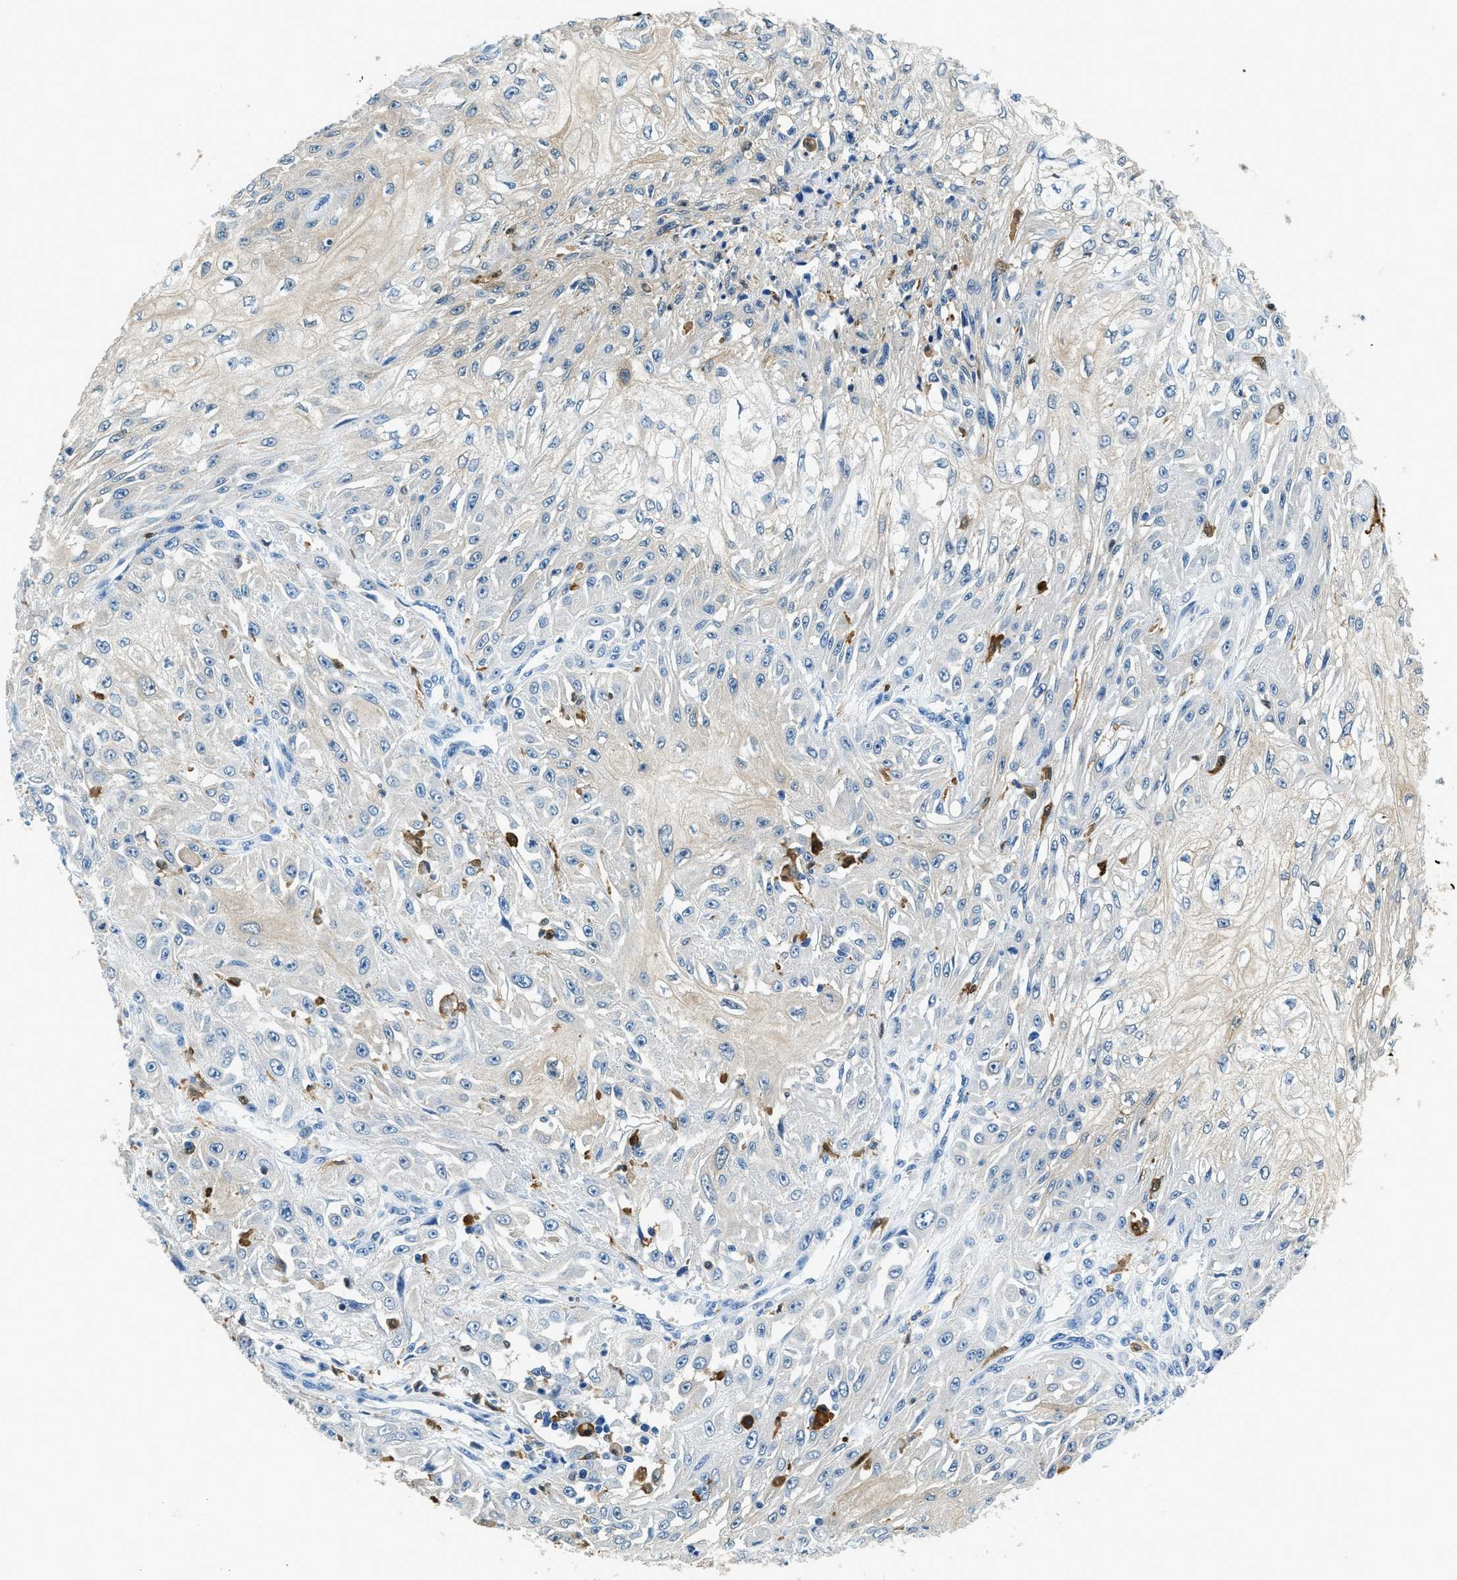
{"staining": {"intensity": "negative", "quantity": "none", "location": "none"}, "tissue": "skin cancer", "cell_type": "Tumor cells", "image_type": "cancer", "snomed": [{"axis": "morphology", "description": "Squamous cell carcinoma, NOS"}, {"axis": "morphology", "description": "Squamous cell carcinoma, metastatic, NOS"}, {"axis": "topography", "description": "Skin"}, {"axis": "topography", "description": "Lymph node"}], "caption": "The IHC image has no significant positivity in tumor cells of squamous cell carcinoma (skin) tissue. (DAB immunohistochemistry with hematoxylin counter stain).", "gene": "CAPG", "patient": {"sex": "male", "age": 75}}